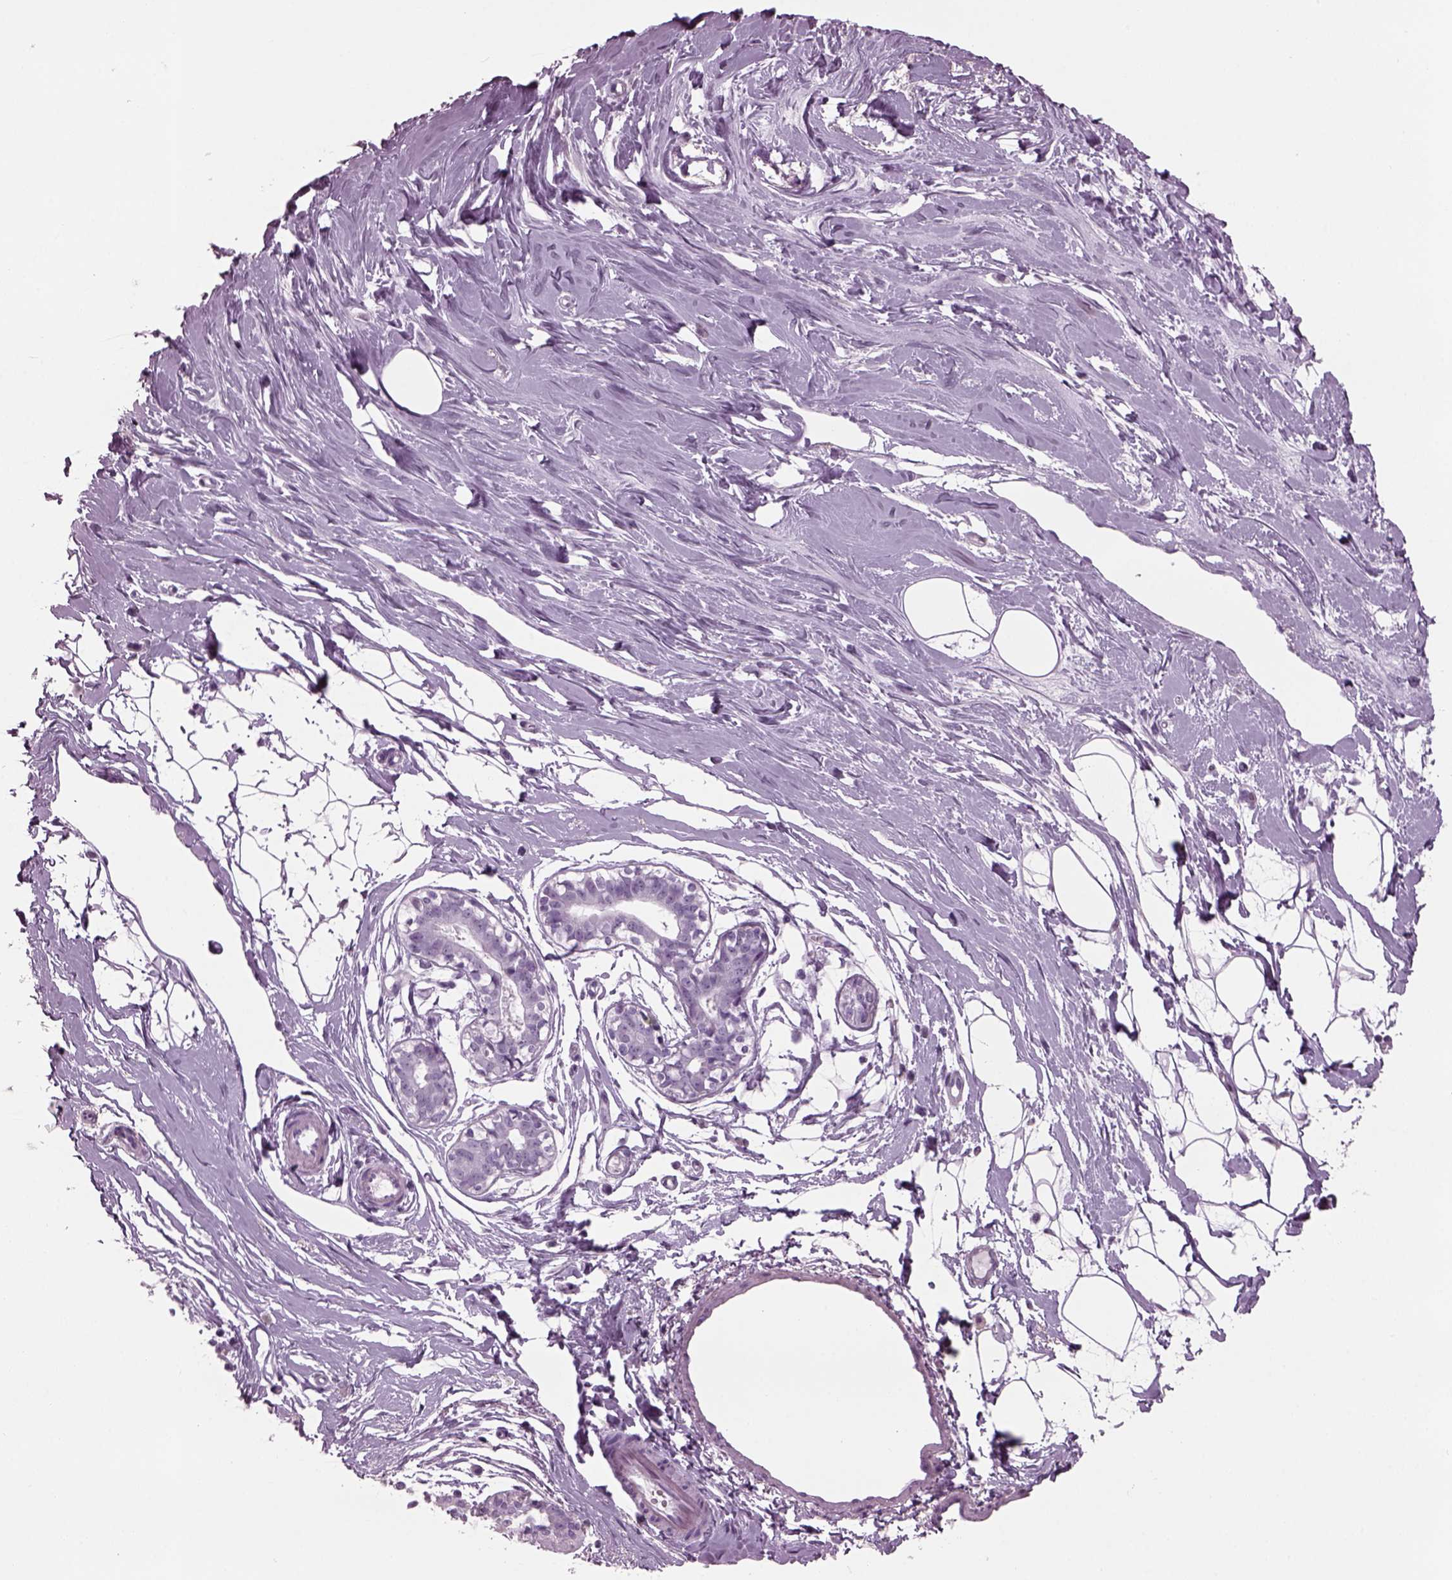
{"staining": {"intensity": "negative", "quantity": "none", "location": "none"}, "tissue": "breast", "cell_type": "Adipocytes", "image_type": "normal", "snomed": [{"axis": "morphology", "description": "Normal tissue, NOS"}, {"axis": "topography", "description": "Breast"}], "caption": "DAB immunohistochemical staining of benign breast exhibits no significant staining in adipocytes.", "gene": "TPPP2", "patient": {"sex": "female", "age": 49}}